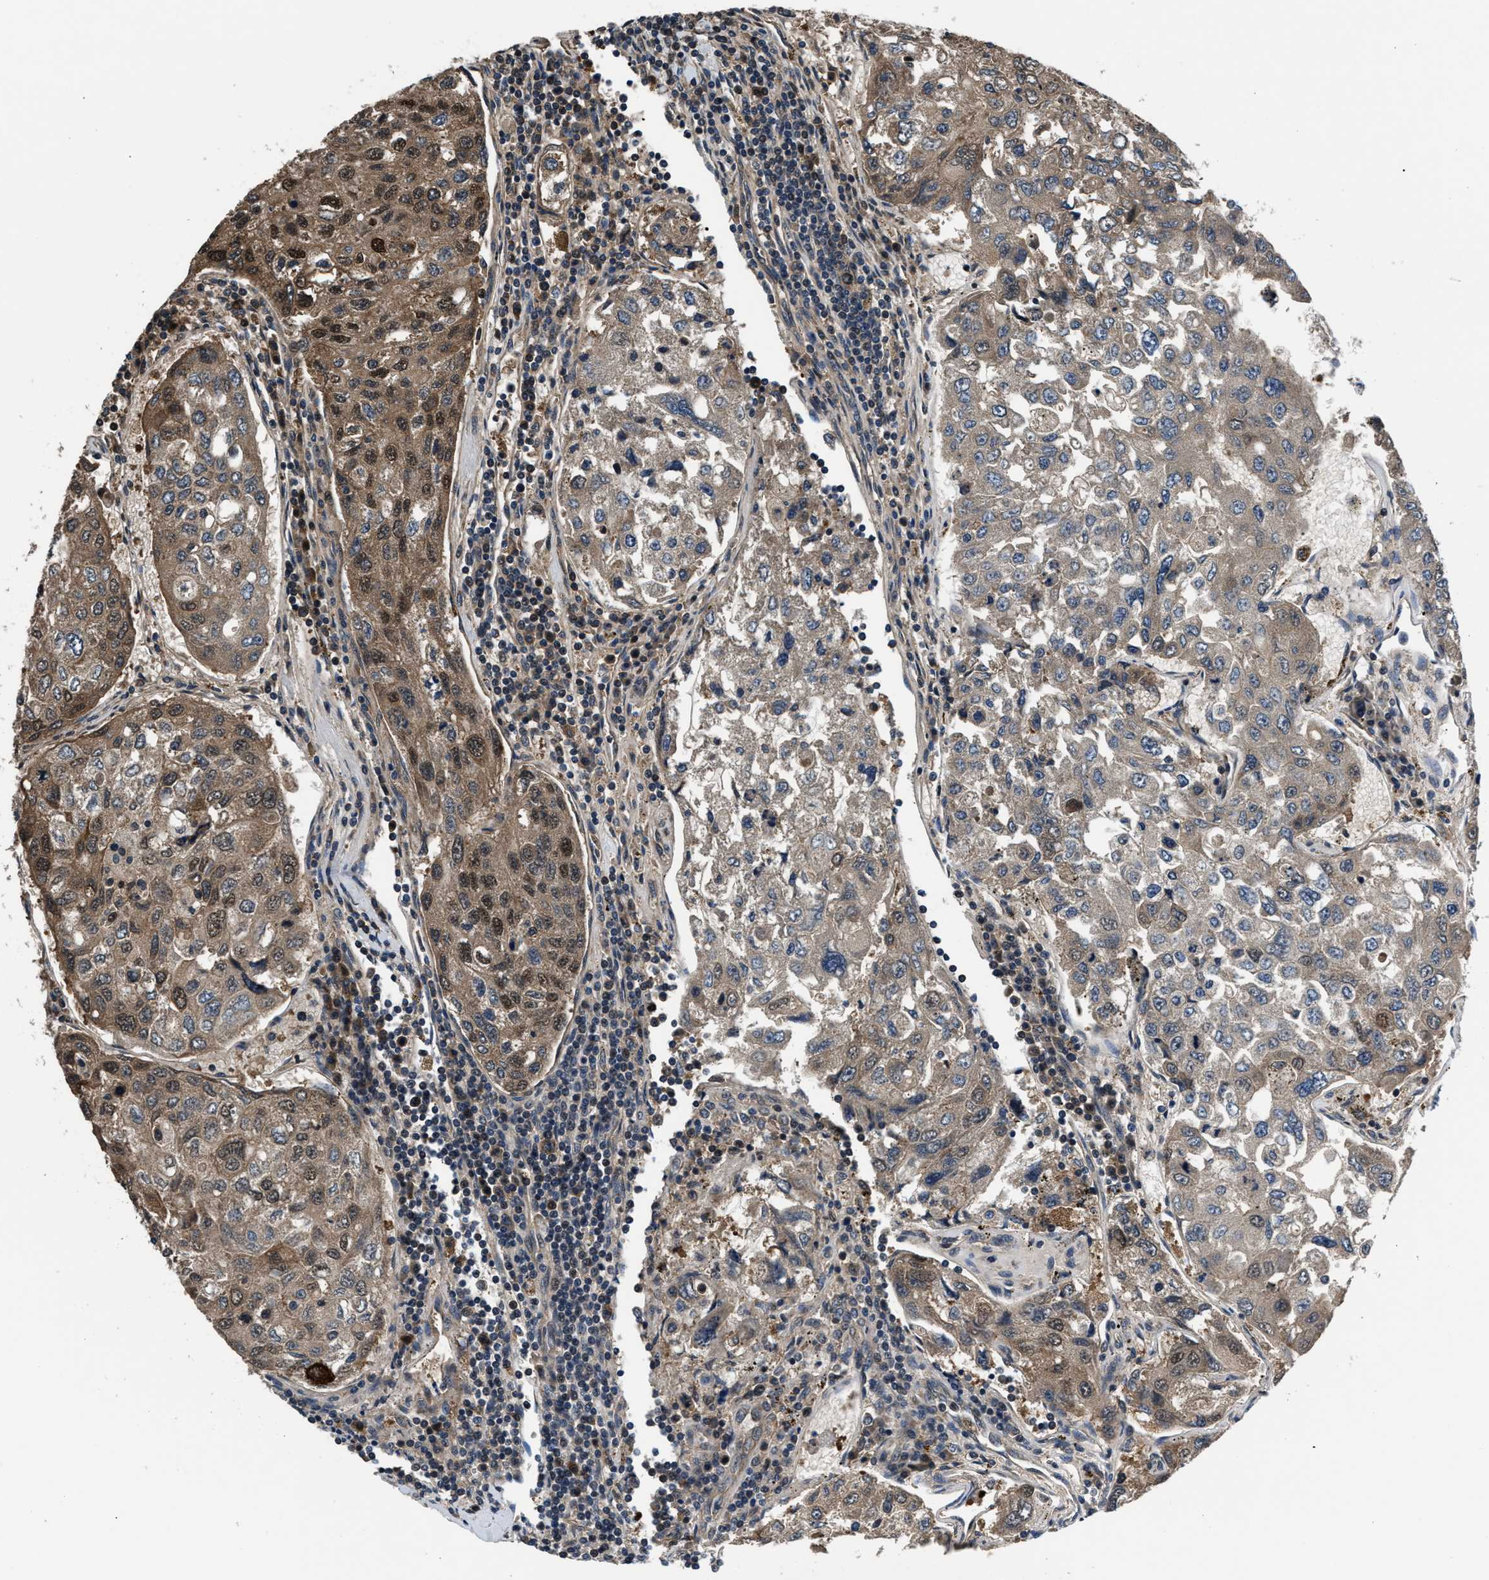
{"staining": {"intensity": "moderate", "quantity": ">75%", "location": "cytoplasmic/membranous,nuclear"}, "tissue": "urothelial cancer", "cell_type": "Tumor cells", "image_type": "cancer", "snomed": [{"axis": "morphology", "description": "Urothelial carcinoma, High grade"}, {"axis": "topography", "description": "Lymph node"}, {"axis": "topography", "description": "Urinary bladder"}], "caption": "A brown stain labels moderate cytoplasmic/membranous and nuclear positivity of a protein in urothelial cancer tumor cells.", "gene": "RBM33", "patient": {"sex": "male", "age": 51}}